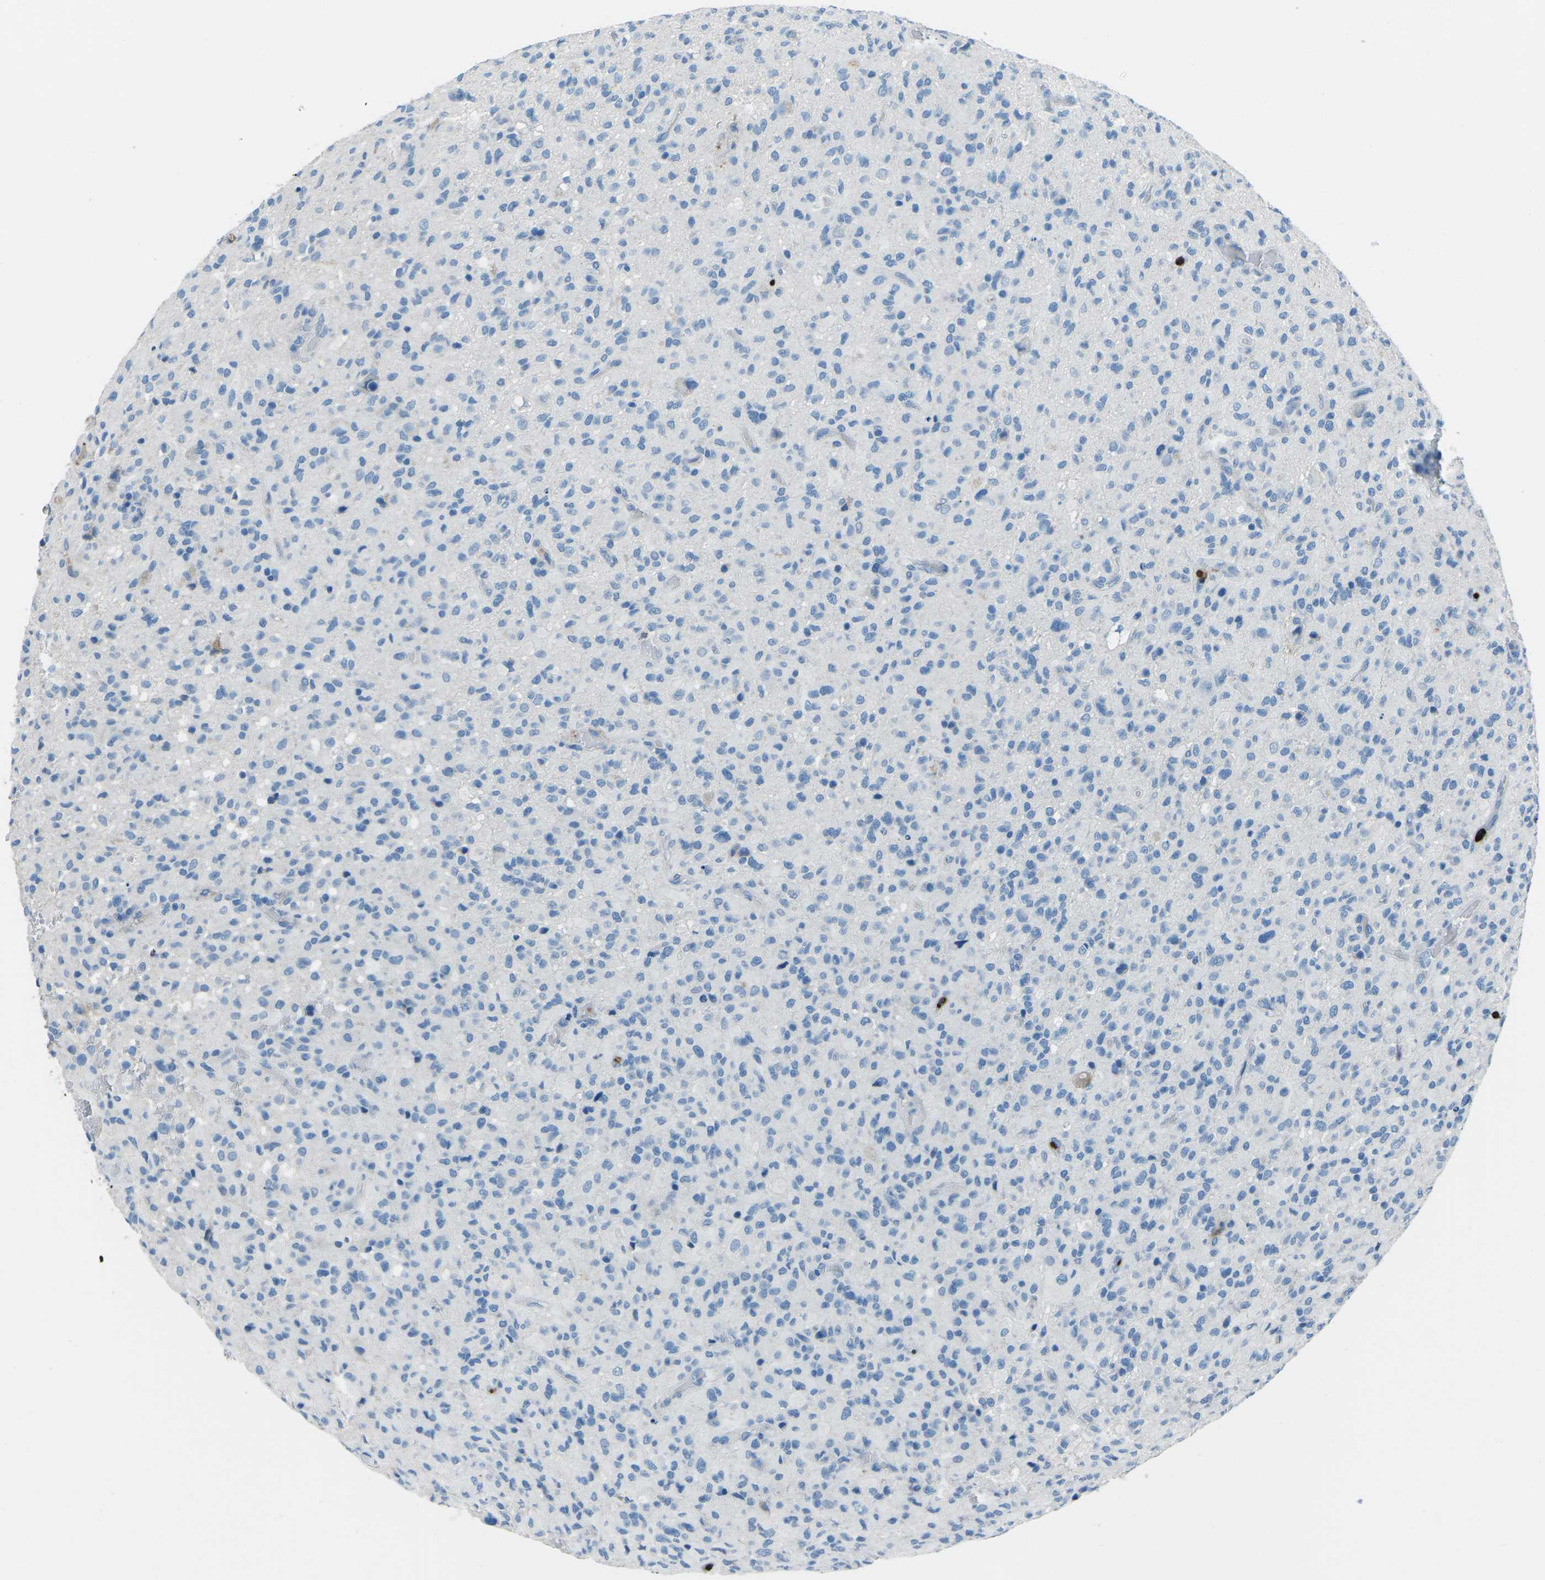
{"staining": {"intensity": "negative", "quantity": "none", "location": "none"}, "tissue": "glioma", "cell_type": "Tumor cells", "image_type": "cancer", "snomed": [{"axis": "morphology", "description": "Glioma, malignant, High grade"}, {"axis": "topography", "description": "Brain"}], "caption": "Tumor cells are negative for protein expression in human glioma.", "gene": "FCN1", "patient": {"sex": "male", "age": 71}}